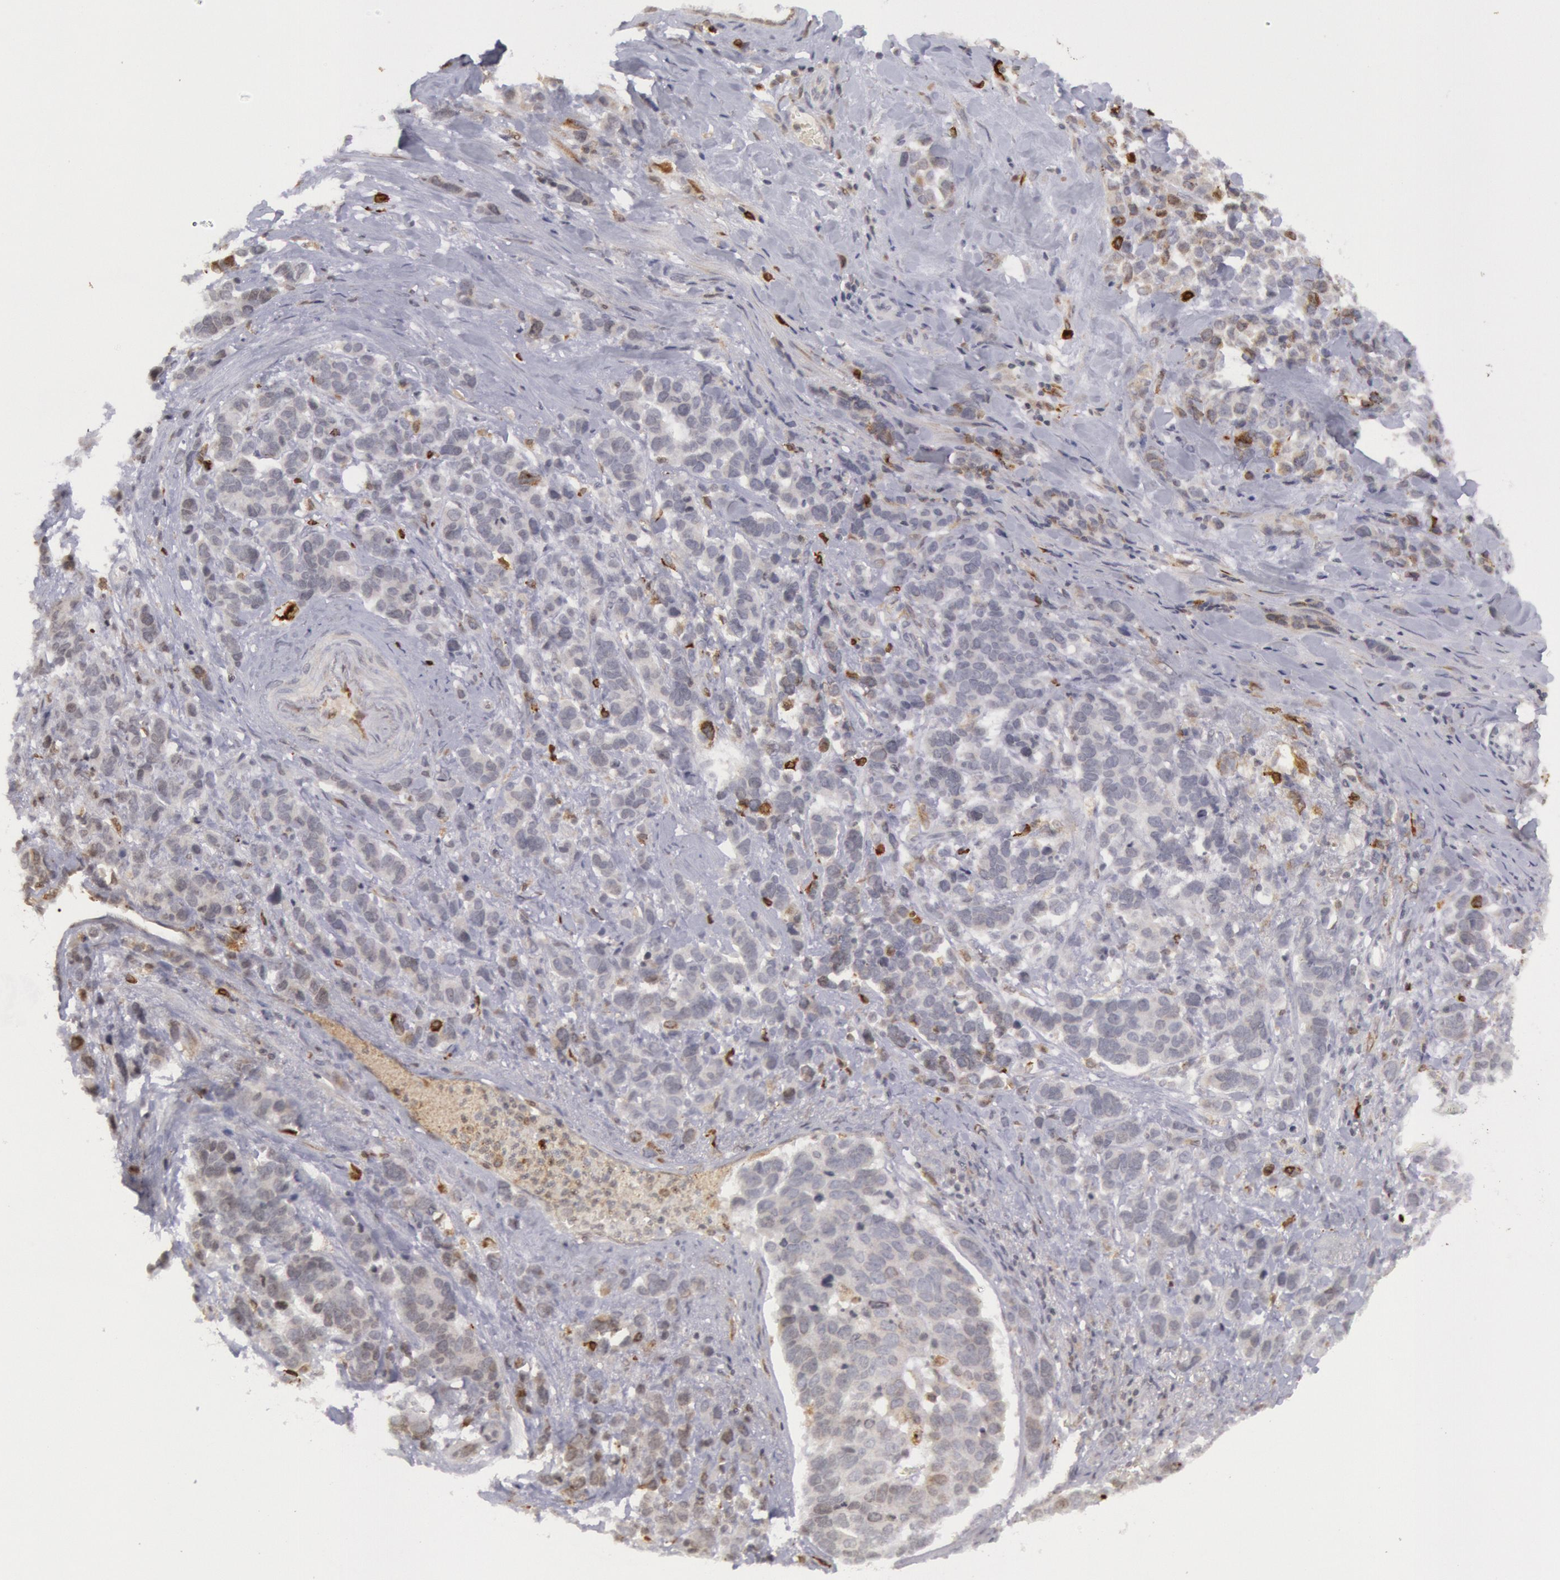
{"staining": {"intensity": "negative", "quantity": "none", "location": "none"}, "tissue": "stomach cancer", "cell_type": "Tumor cells", "image_type": "cancer", "snomed": [{"axis": "morphology", "description": "Adenocarcinoma, NOS"}, {"axis": "topography", "description": "Stomach, upper"}], "caption": "The immunohistochemistry image has no significant staining in tumor cells of stomach cancer (adenocarcinoma) tissue.", "gene": "PTGS2", "patient": {"sex": "male", "age": 71}}